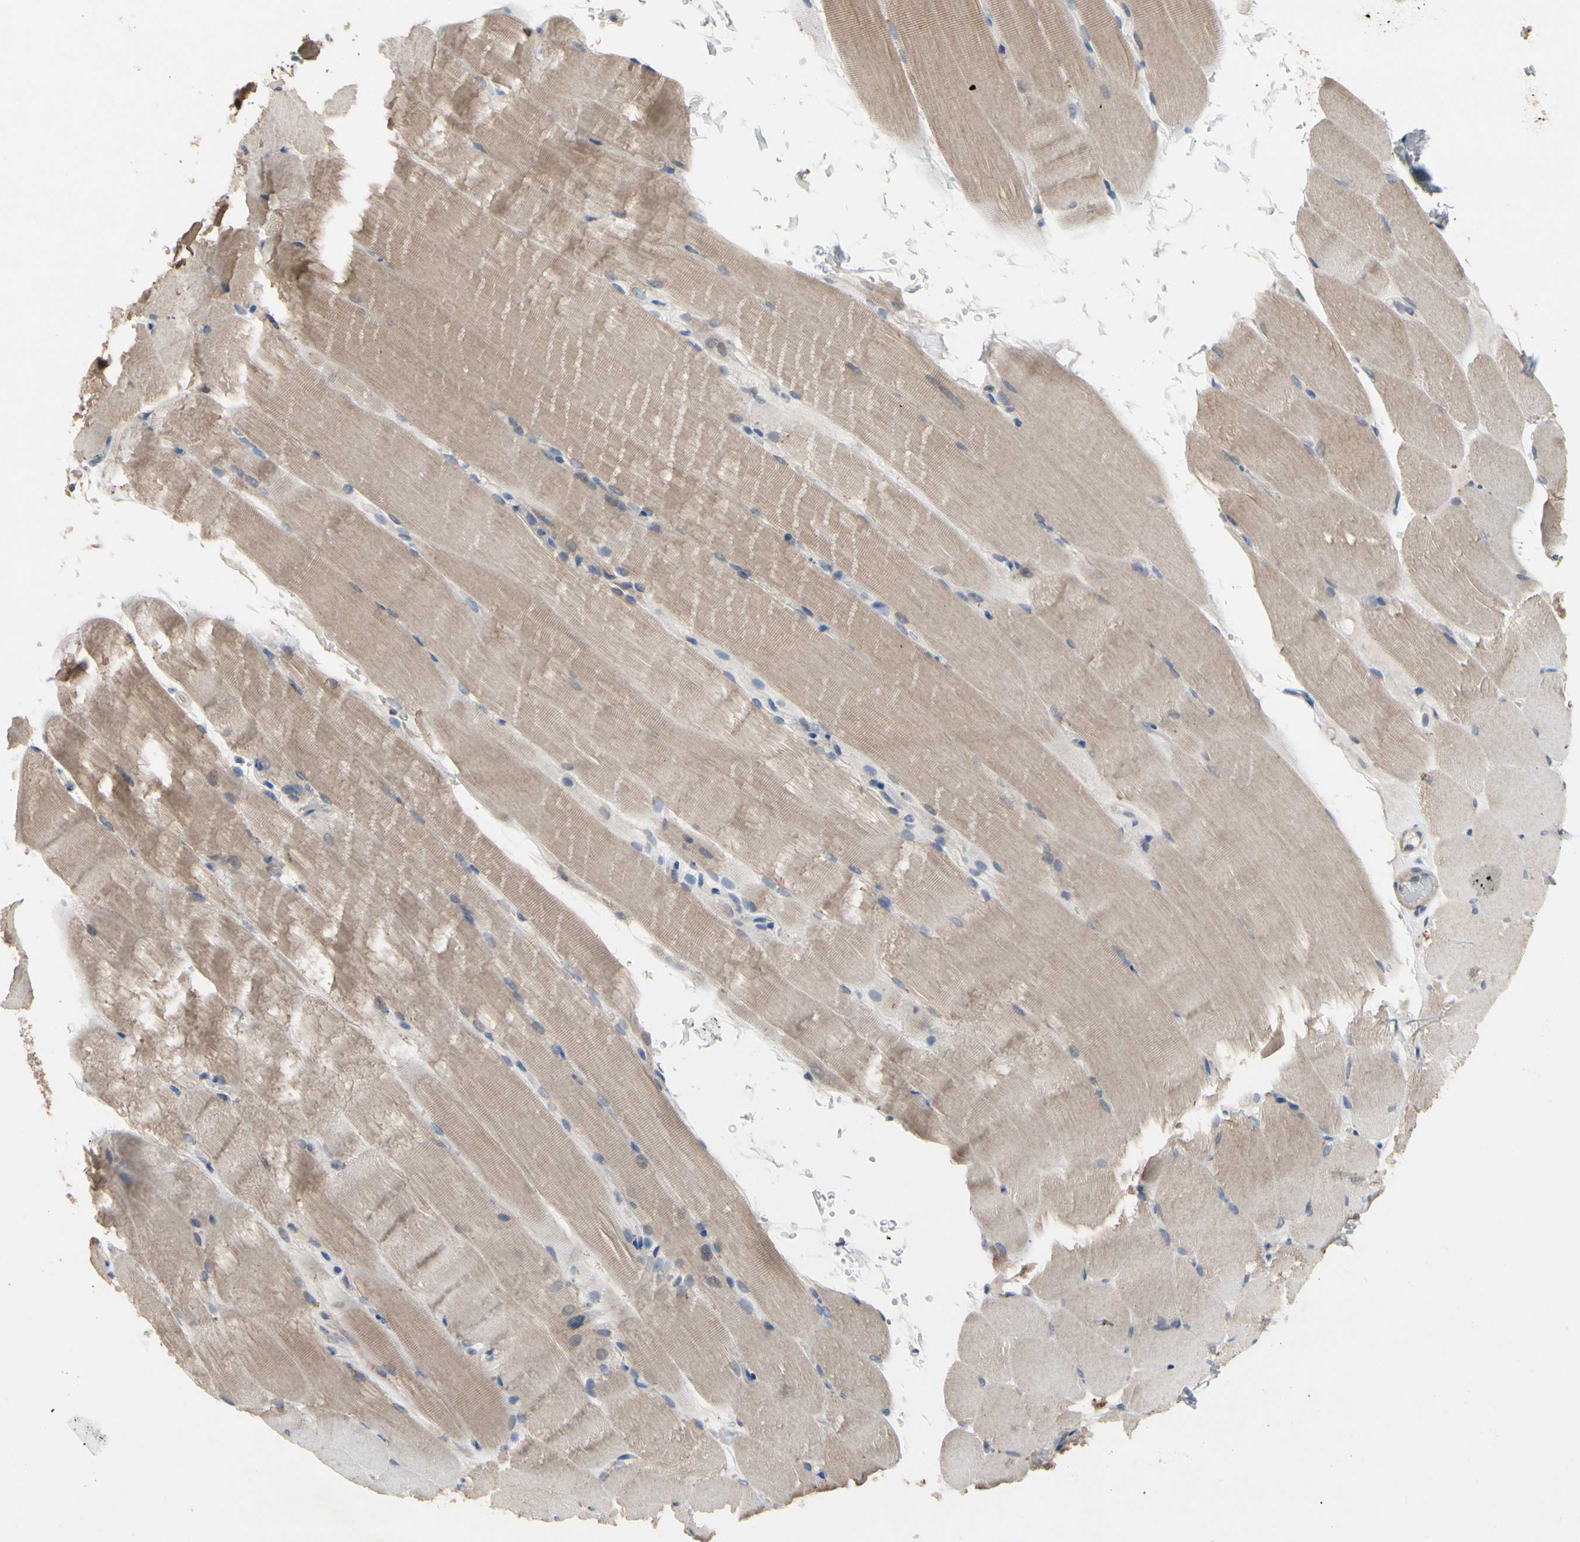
{"staining": {"intensity": "weak", "quantity": ">75%", "location": "cytoplasmic/membranous"}, "tissue": "skeletal muscle", "cell_type": "Myocytes", "image_type": "normal", "snomed": [{"axis": "morphology", "description": "Normal tissue, NOS"}, {"axis": "topography", "description": "Skeletal muscle"}, {"axis": "topography", "description": "Parathyroid gland"}], "caption": "This is a photomicrograph of immunohistochemistry staining of benign skeletal muscle, which shows weak staining in the cytoplasmic/membranous of myocytes.", "gene": "TTC14", "patient": {"sex": "female", "age": 37}}